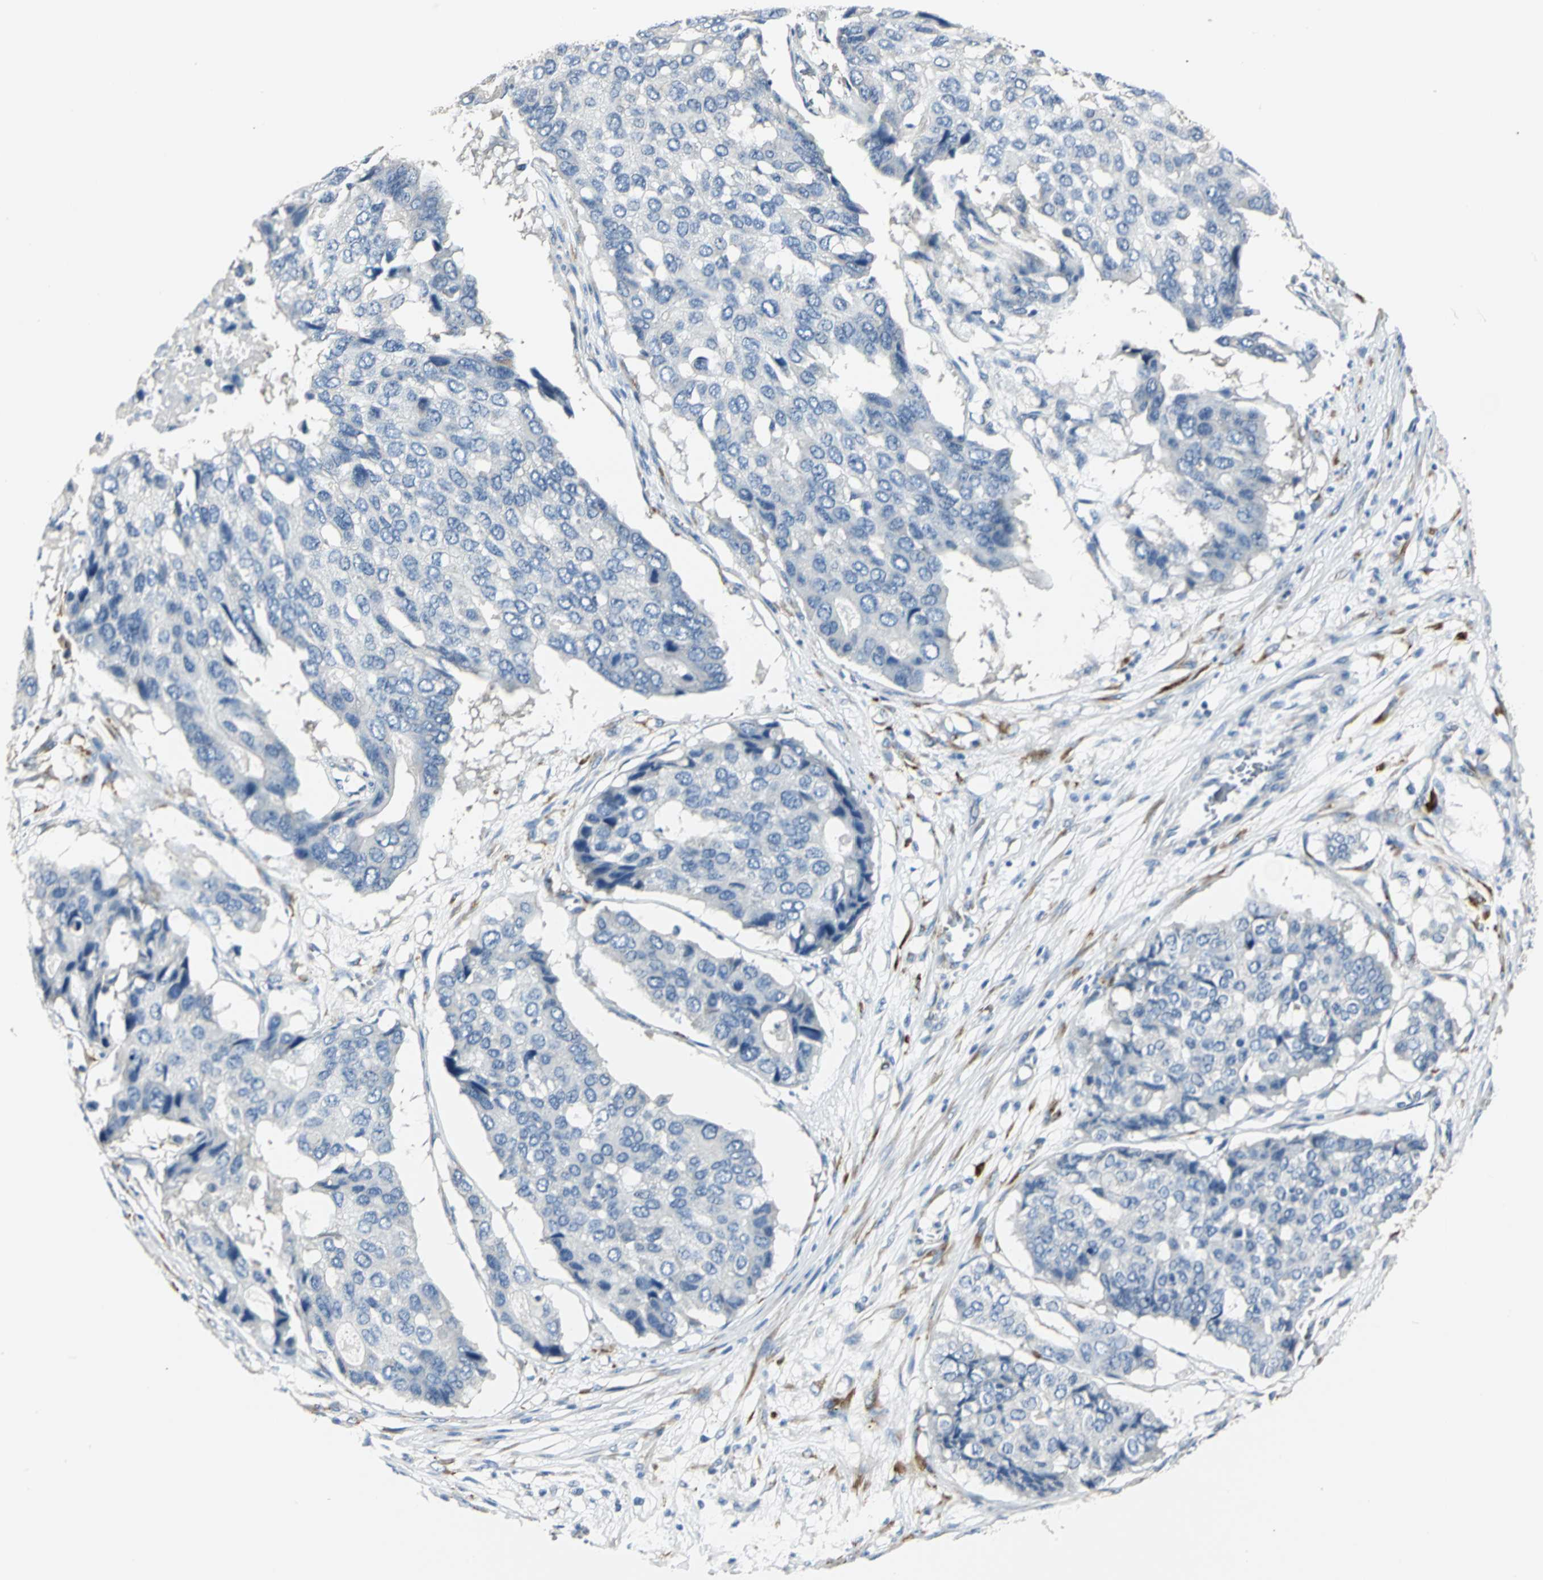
{"staining": {"intensity": "negative", "quantity": "none", "location": "none"}, "tissue": "pancreatic cancer", "cell_type": "Tumor cells", "image_type": "cancer", "snomed": [{"axis": "morphology", "description": "Adenocarcinoma, NOS"}, {"axis": "topography", "description": "Pancreas"}], "caption": "The histopathology image shows no staining of tumor cells in pancreatic cancer (adenocarcinoma). The staining is performed using DAB (3,3'-diaminobenzidine) brown chromogen with nuclei counter-stained in using hematoxylin.", "gene": "B3GNT2", "patient": {"sex": "male", "age": 50}}